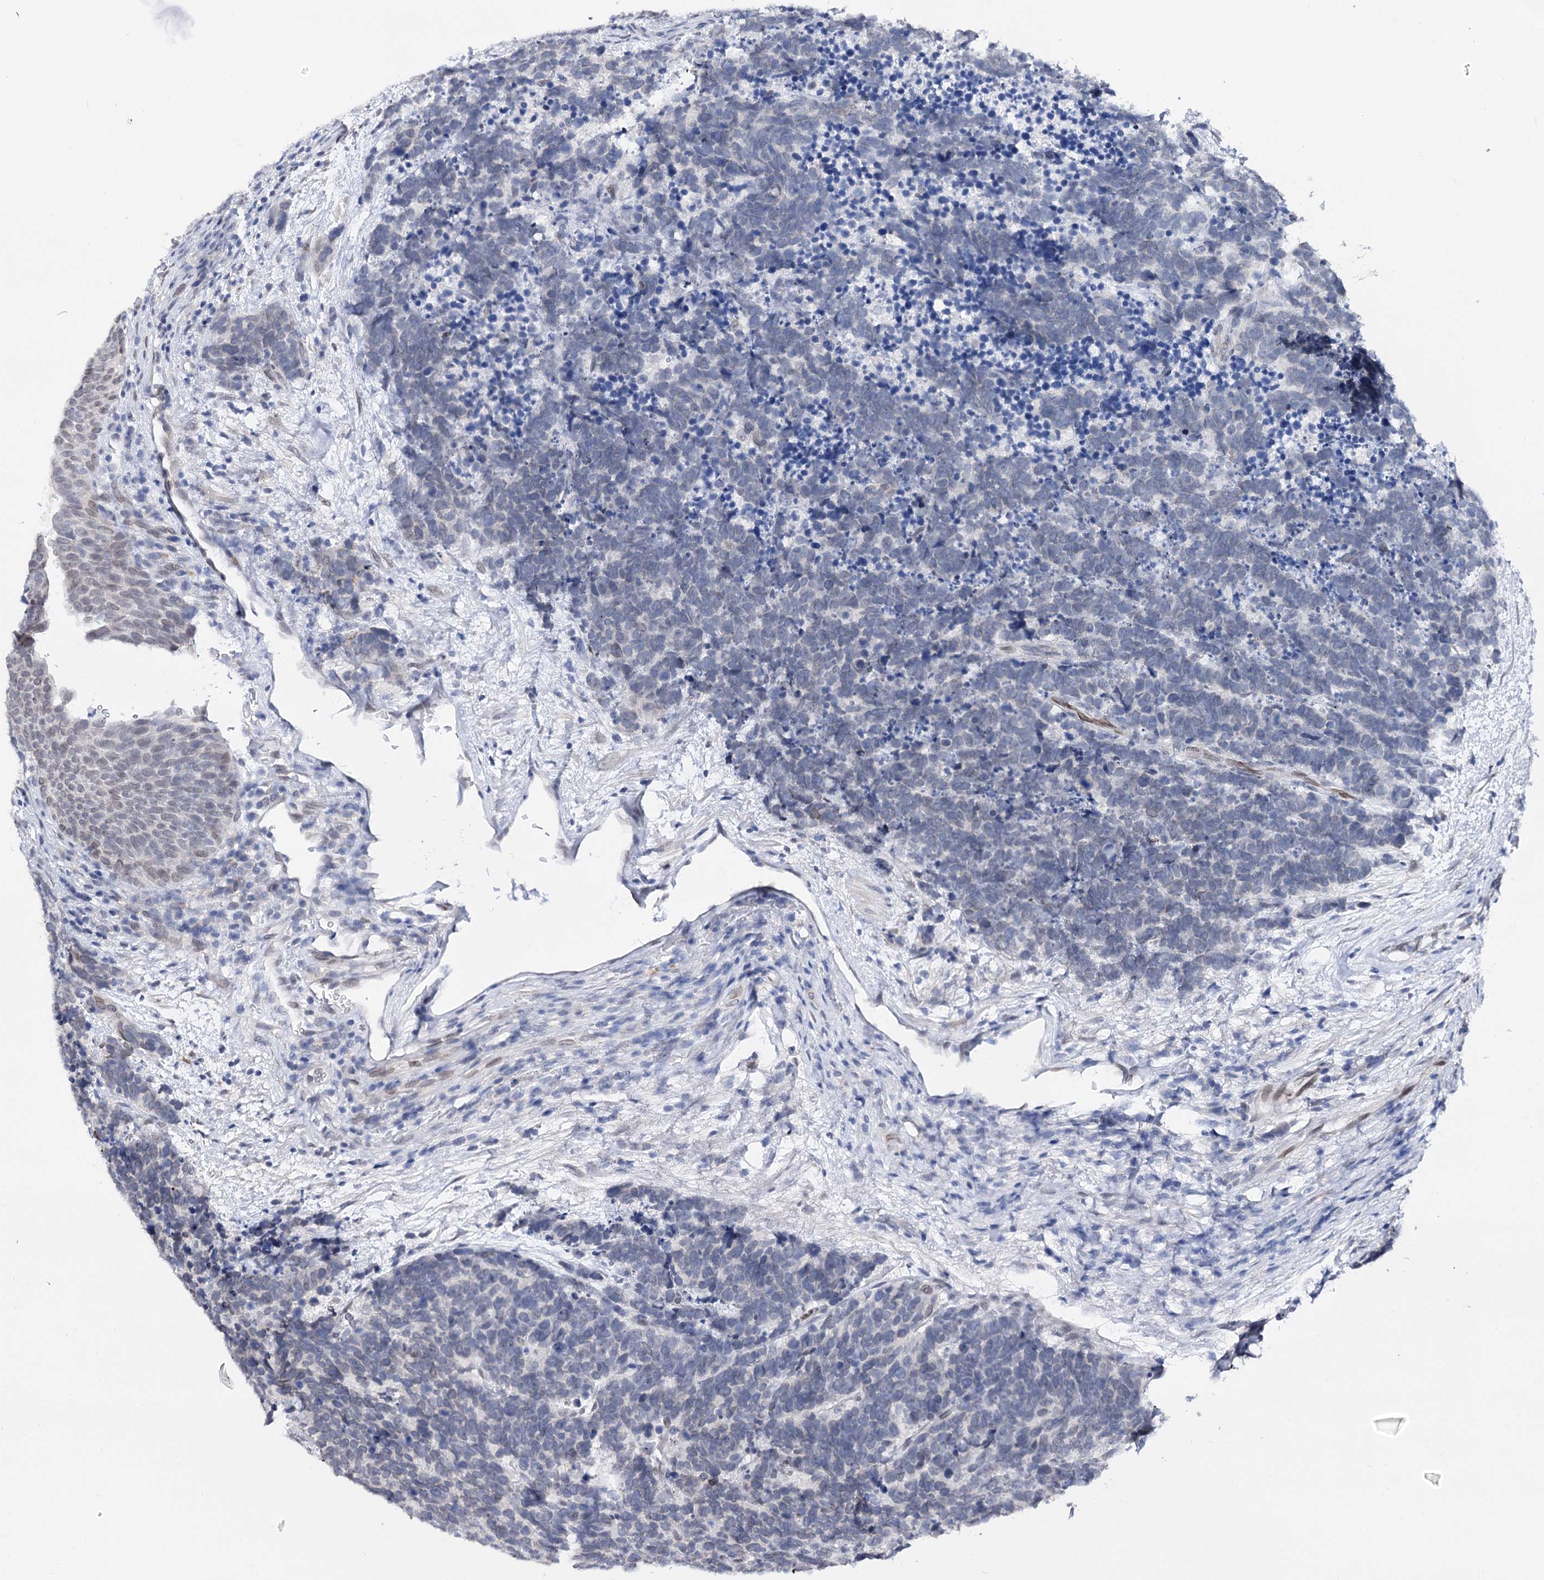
{"staining": {"intensity": "negative", "quantity": "none", "location": "none"}, "tissue": "carcinoid", "cell_type": "Tumor cells", "image_type": "cancer", "snomed": [{"axis": "morphology", "description": "Carcinoma, NOS"}, {"axis": "morphology", "description": "Carcinoid, malignant, NOS"}, {"axis": "topography", "description": "Urinary bladder"}], "caption": "Tumor cells are negative for brown protein staining in carcinoma.", "gene": "TMEM201", "patient": {"sex": "male", "age": 57}}